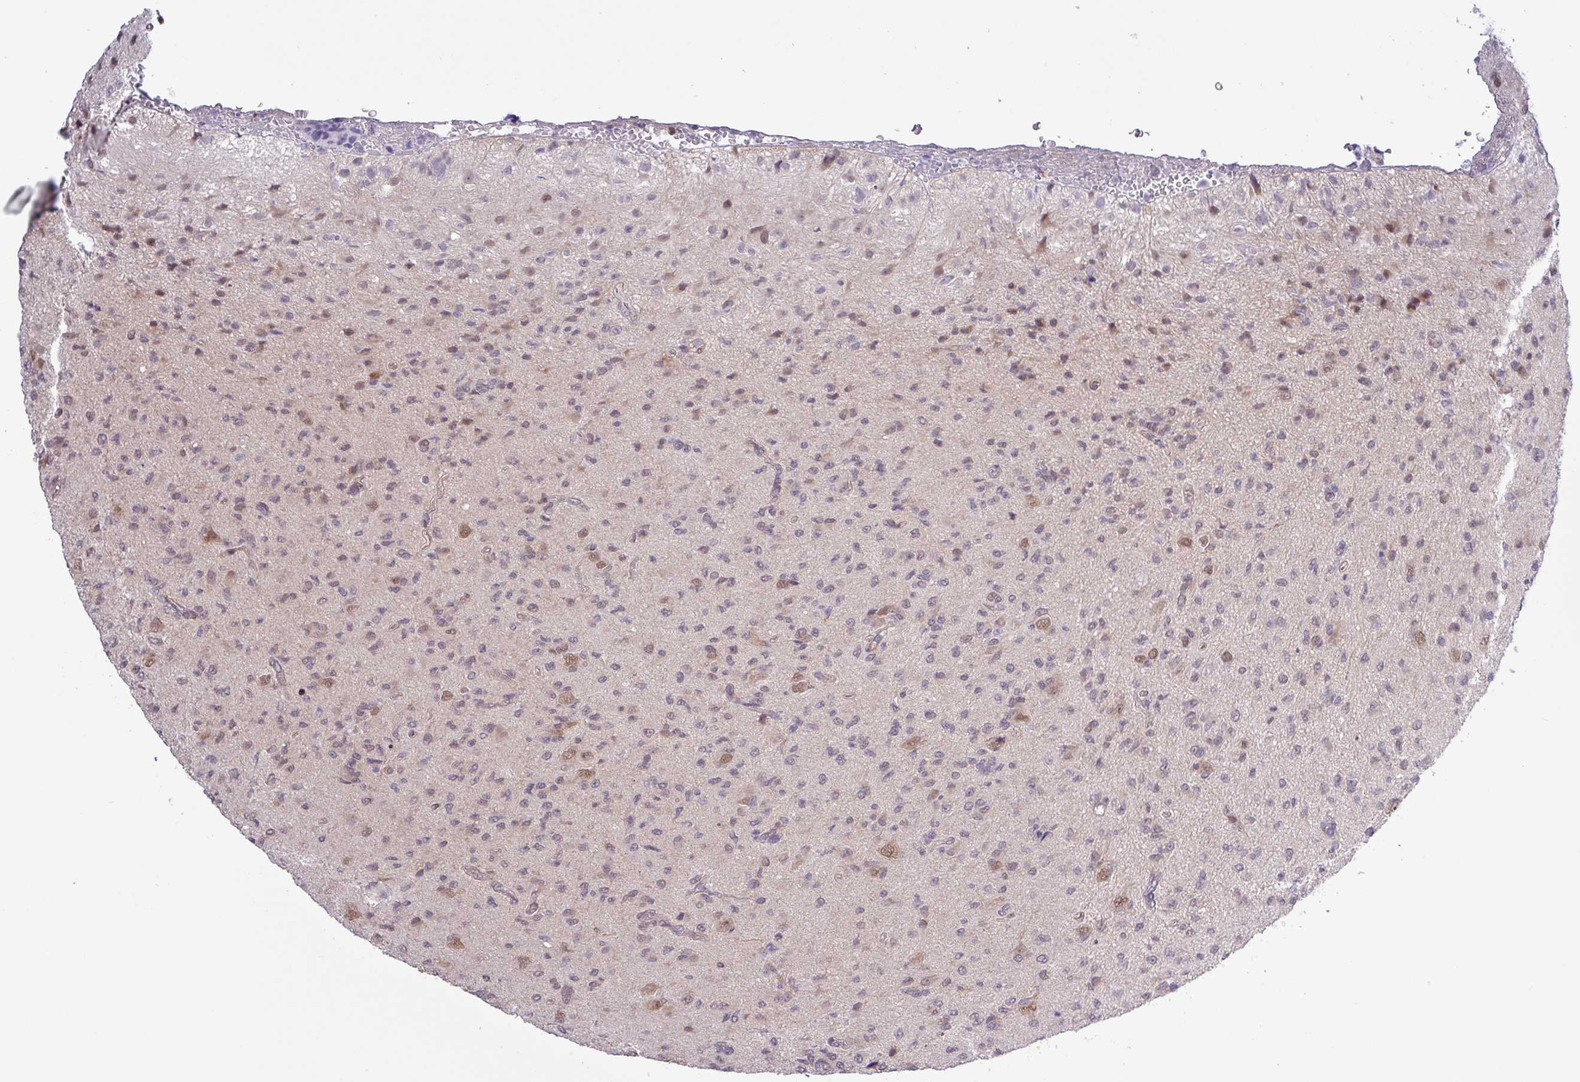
{"staining": {"intensity": "weak", "quantity": "<25%", "location": "nuclear"}, "tissue": "glioma", "cell_type": "Tumor cells", "image_type": "cancer", "snomed": [{"axis": "morphology", "description": "Glioma, malignant, High grade"}, {"axis": "topography", "description": "Brain"}], "caption": "The image shows no staining of tumor cells in glioma.", "gene": "RIPPLY1", "patient": {"sex": "male", "age": 36}}